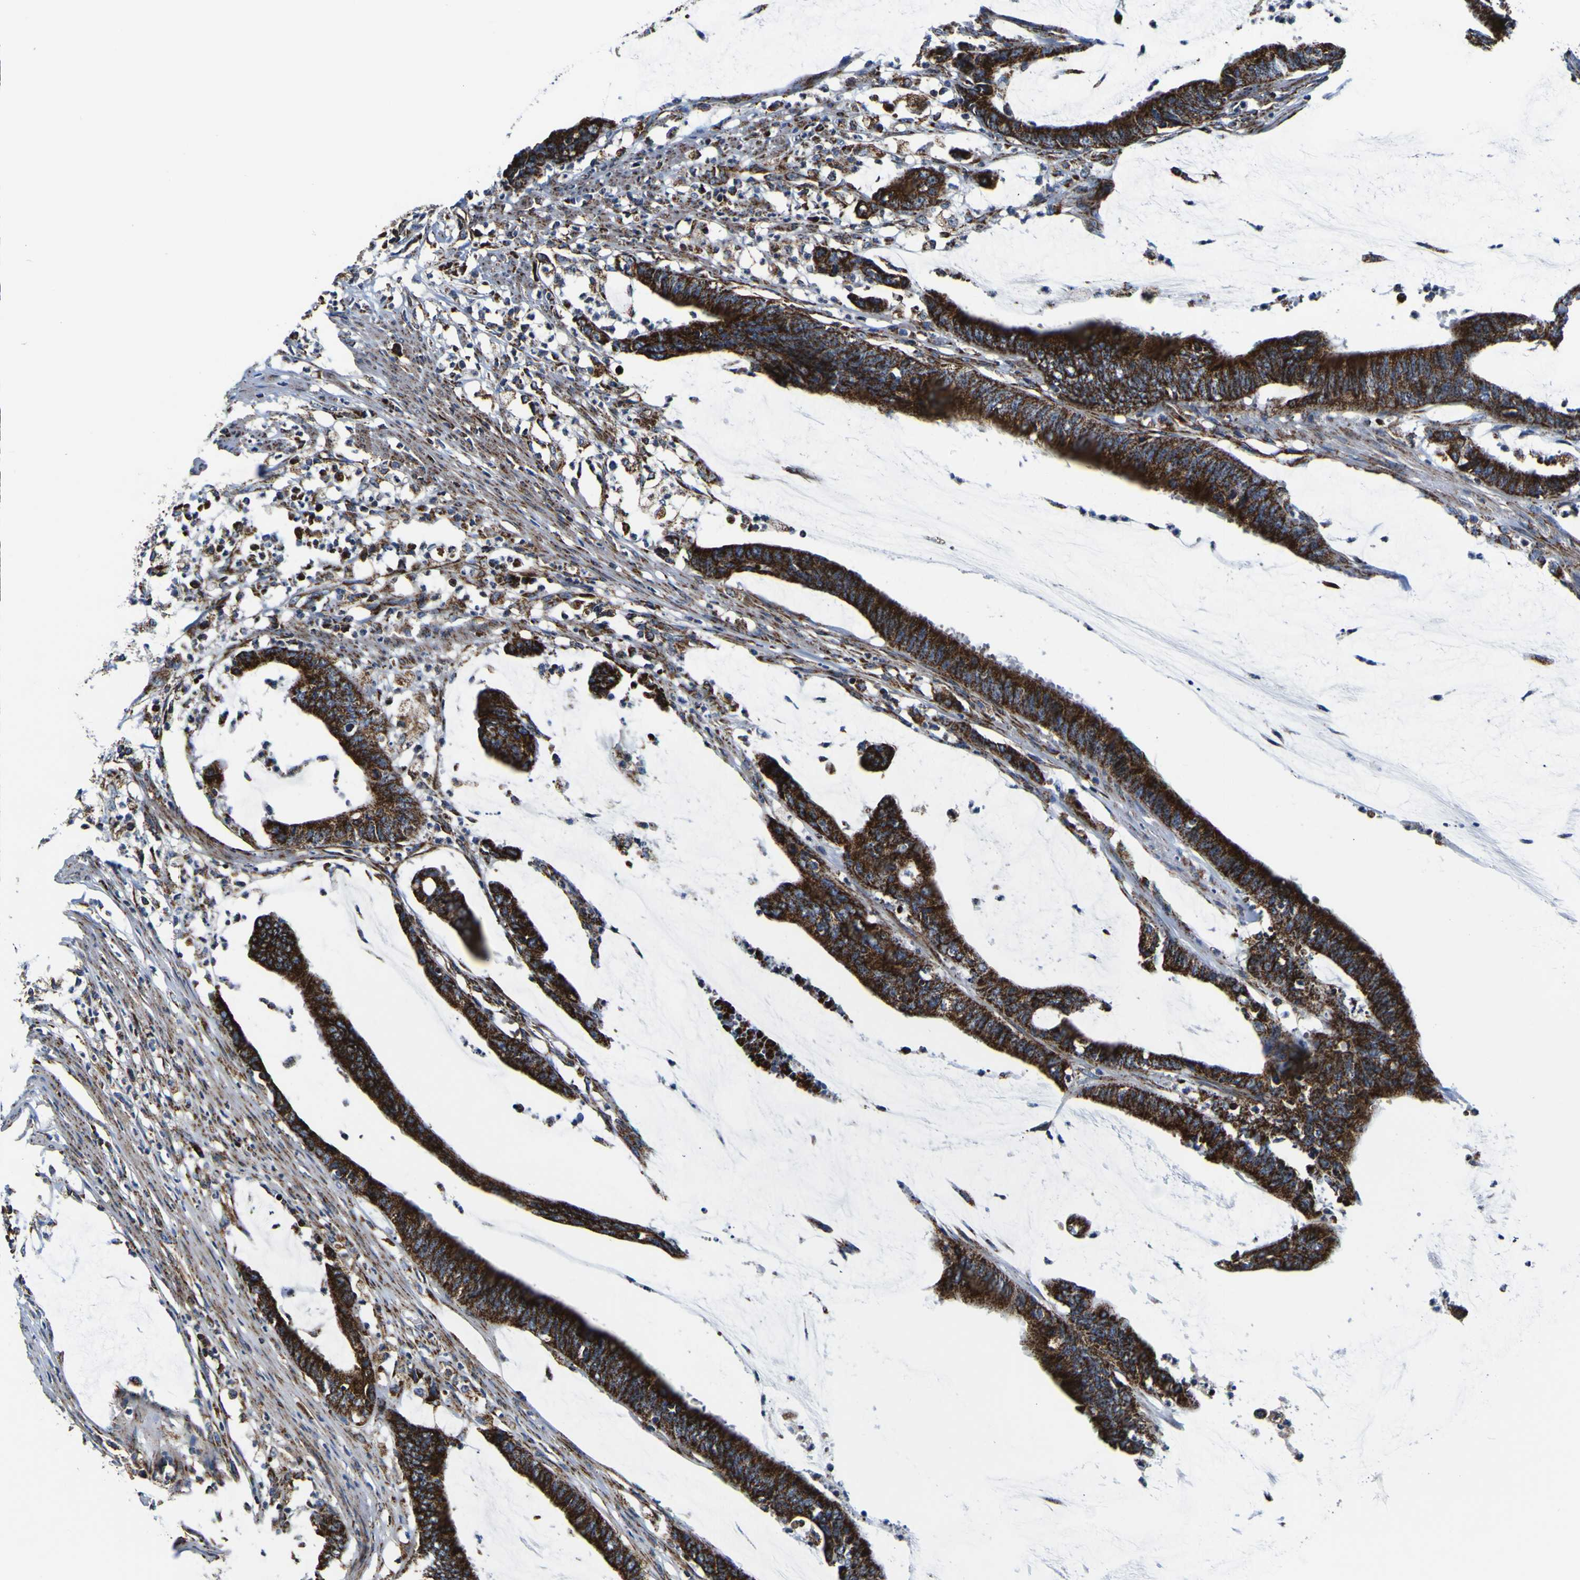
{"staining": {"intensity": "strong", "quantity": ">75%", "location": "cytoplasmic/membranous"}, "tissue": "colorectal cancer", "cell_type": "Tumor cells", "image_type": "cancer", "snomed": [{"axis": "morphology", "description": "Adenocarcinoma, NOS"}, {"axis": "topography", "description": "Rectum"}], "caption": "Human adenocarcinoma (colorectal) stained for a protein (brown) demonstrates strong cytoplasmic/membranous positive expression in about >75% of tumor cells.", "gene": "PTRH2", "patient": {"sex": "female", "age": 66}}